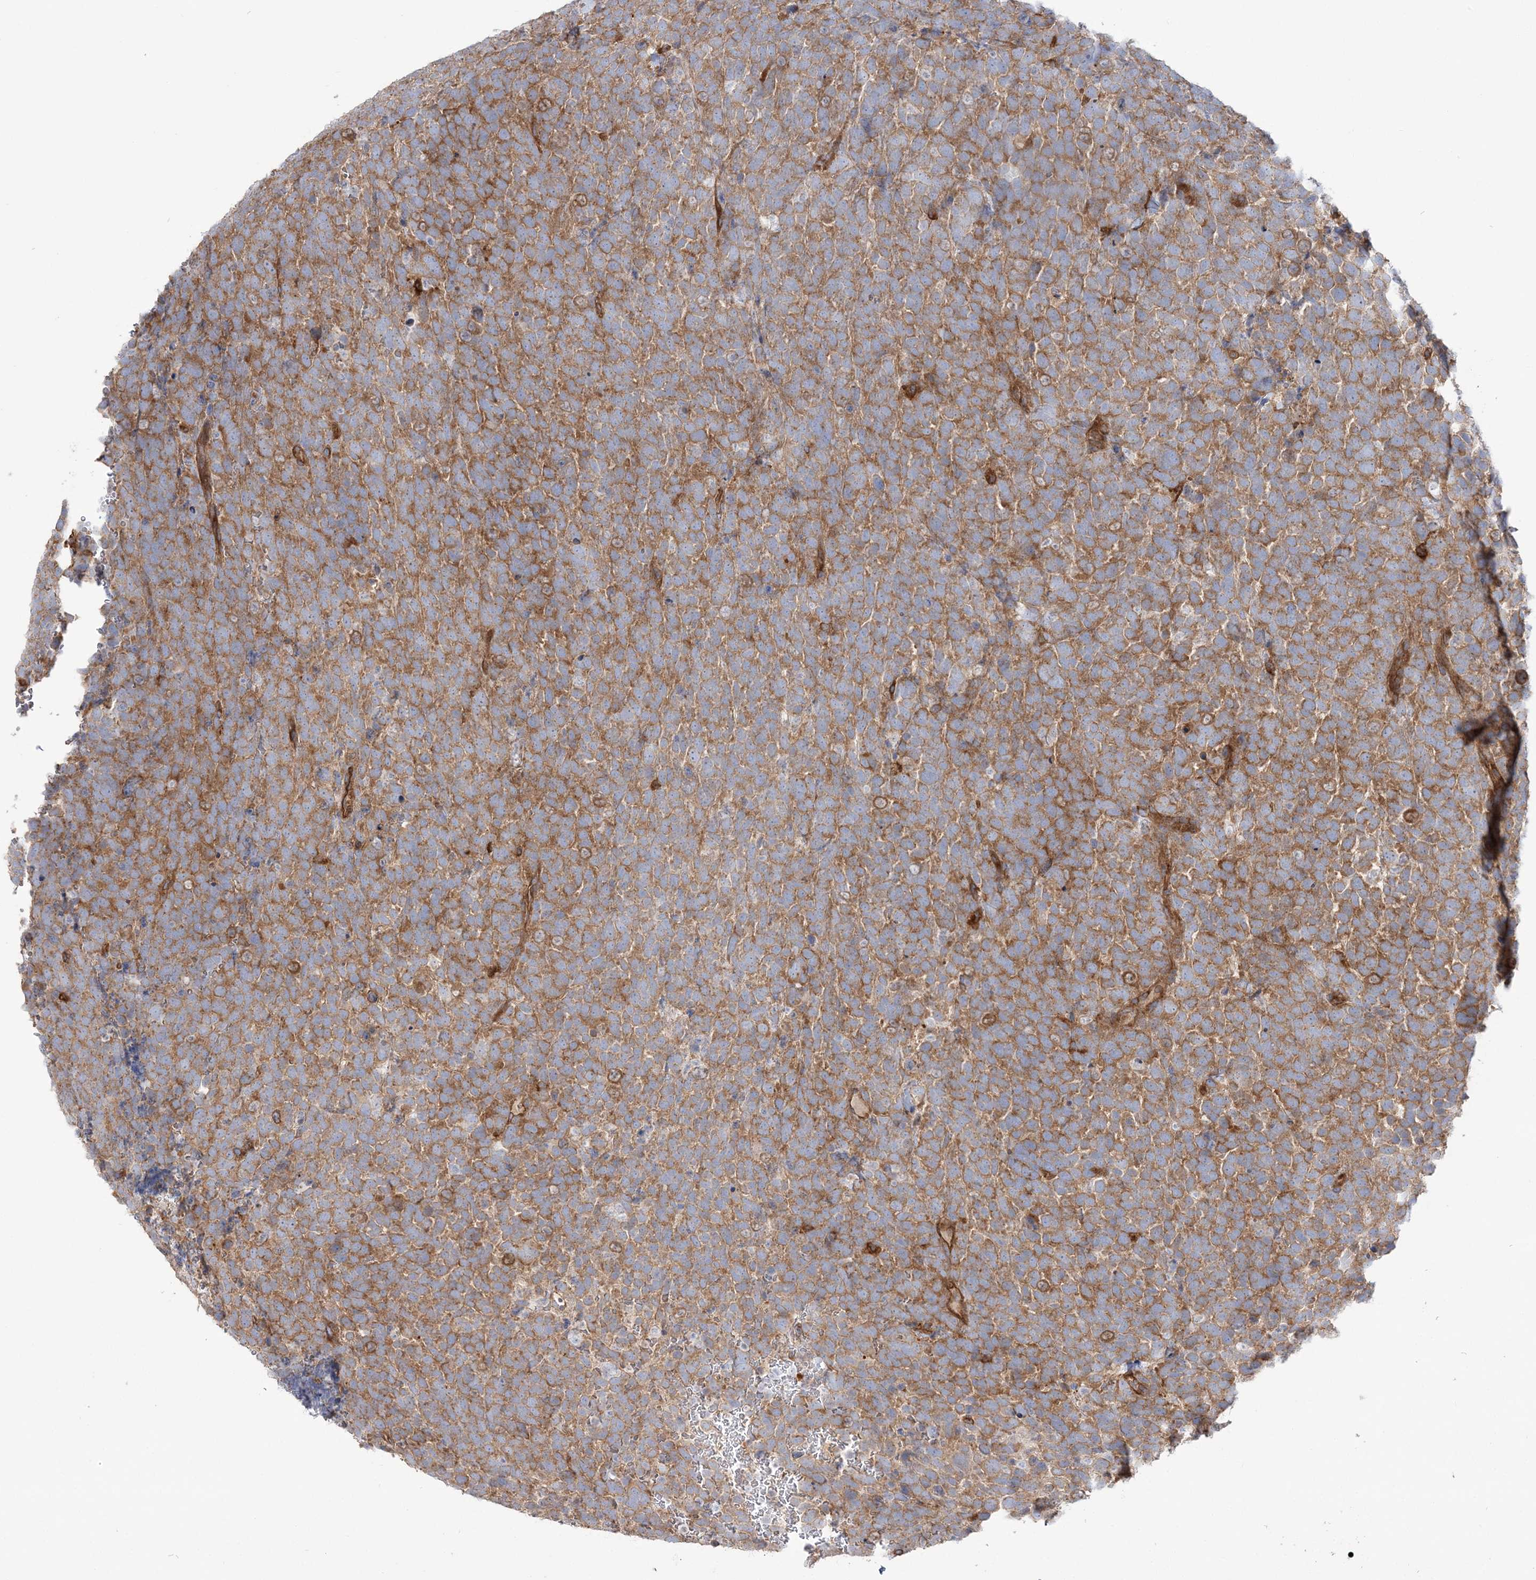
{"staining": {"intensity": "moderate", "quantity": ">75%", "location": "cytoplasmic/membranous"}, "tissue": "urothelial cancer", "cell_type": "Tumor cells", "image_type": "cancer", "snomed": [{"axis": "morphology", "description": "Urothelial carcinoma, High grade"}, {"axis": "topography", "description": "Urinary bladder"}], "caption": "The micrograph reveals immunohistochemical staining of high-grade urothelial carcinoma. There is moderate cytoplasmic/membranous positivity is identified in approximately >75% of tumor cells. The staining was performed using DAB, with brown indicating positive protein expression. Nuclei are stained blue with hematoxylin.", "gene": "TBC1D5", "patient": {"sex": "female", "age": 82}}